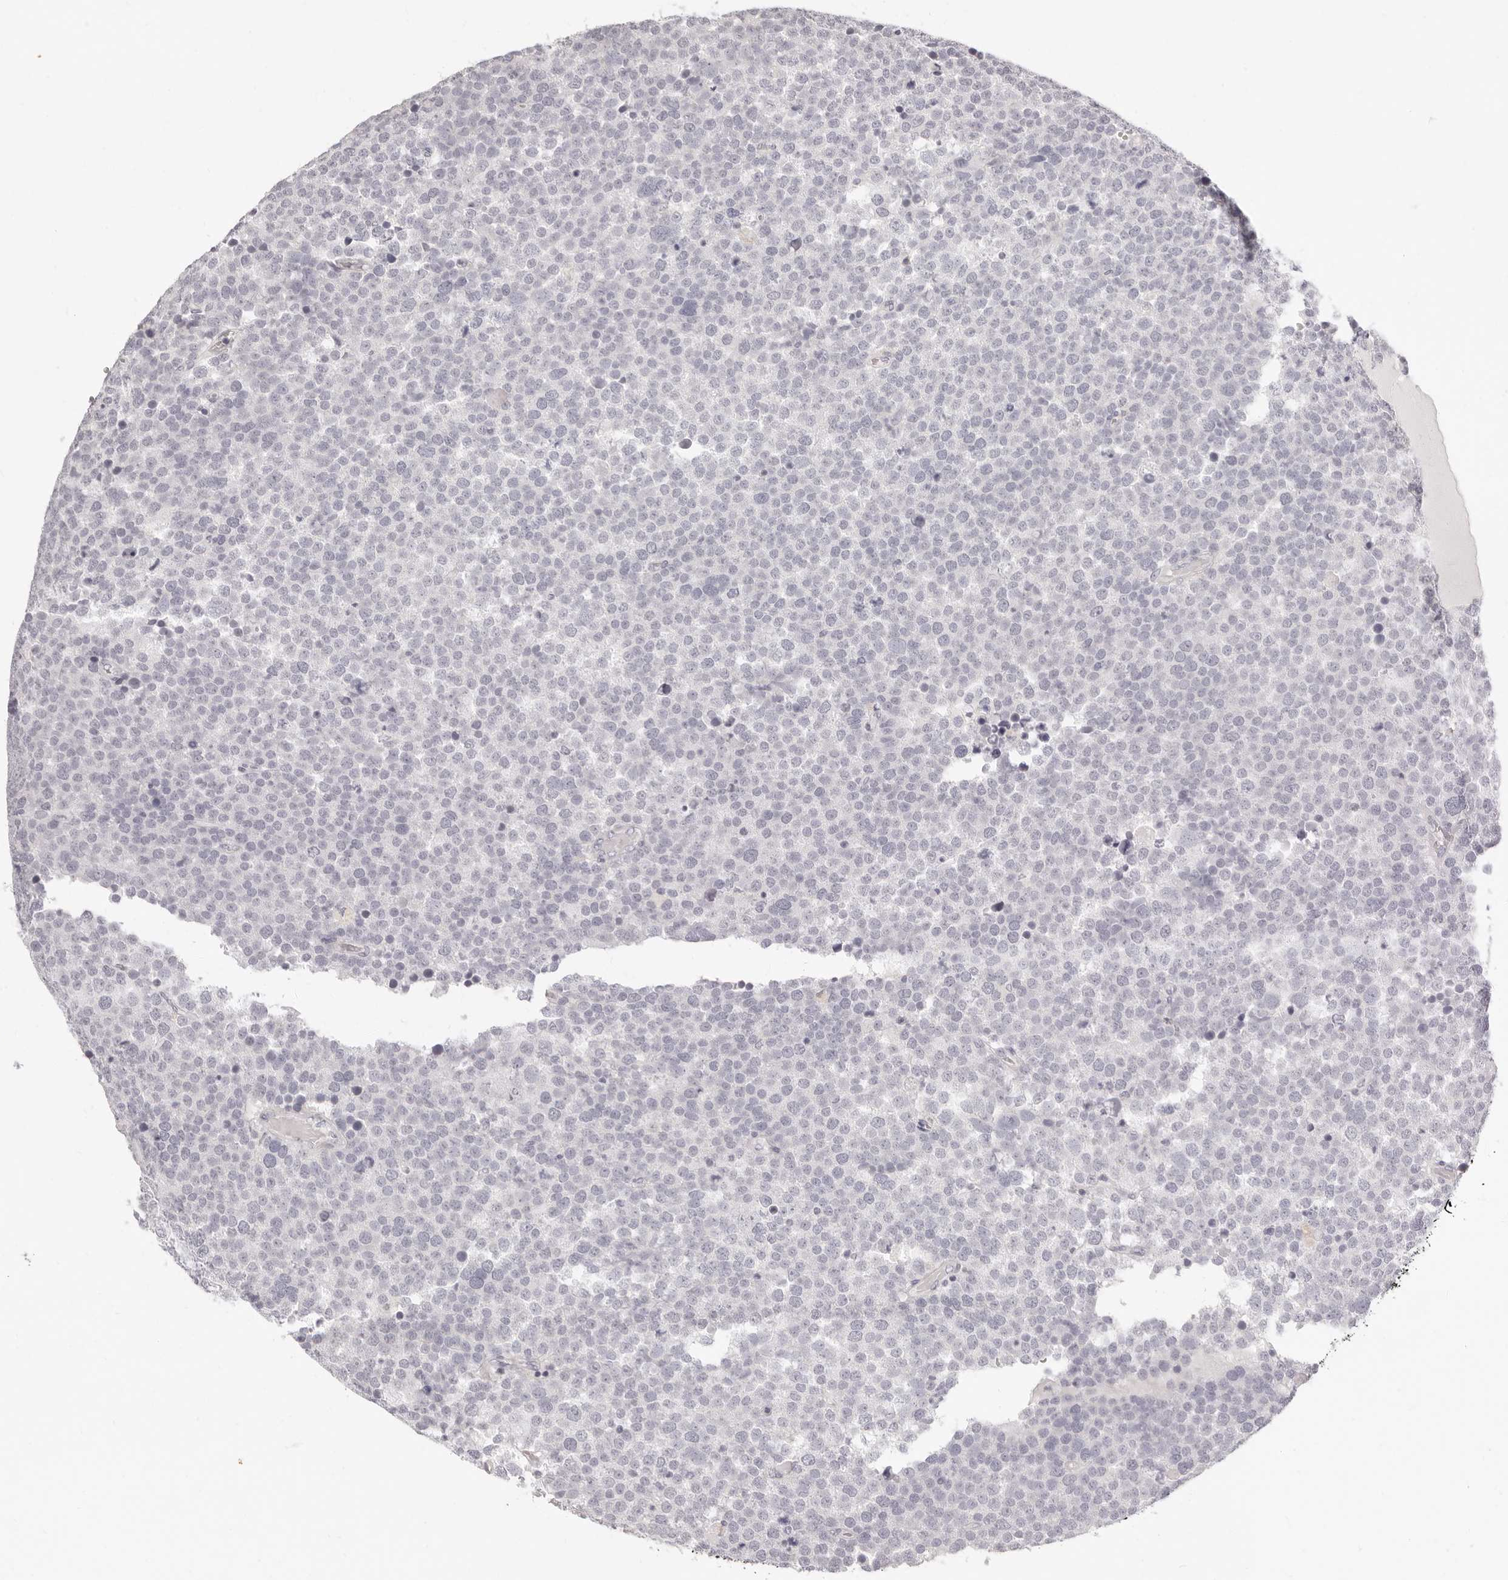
{"staining": {"intensity": "negative", "quantity": "none", "location": "none"}, "tissue": "testis cancer", "cell_type": "Tumor cells", "image_type": "cancer", "snomed": [{"axis": "morphology", "description": "Seminoma, NOS"}, {"axis": "topography", "description": "Testis"}], "caption": "Tumor cells are negative for protein expression in human seminoma (testis). (Brightfield microscopy of DAB (3,3'-diaminobenzidine) immunohistochemistry at high magnification).", "gene": "FABP1", "patient": {"sex": "male", "age": 71}}